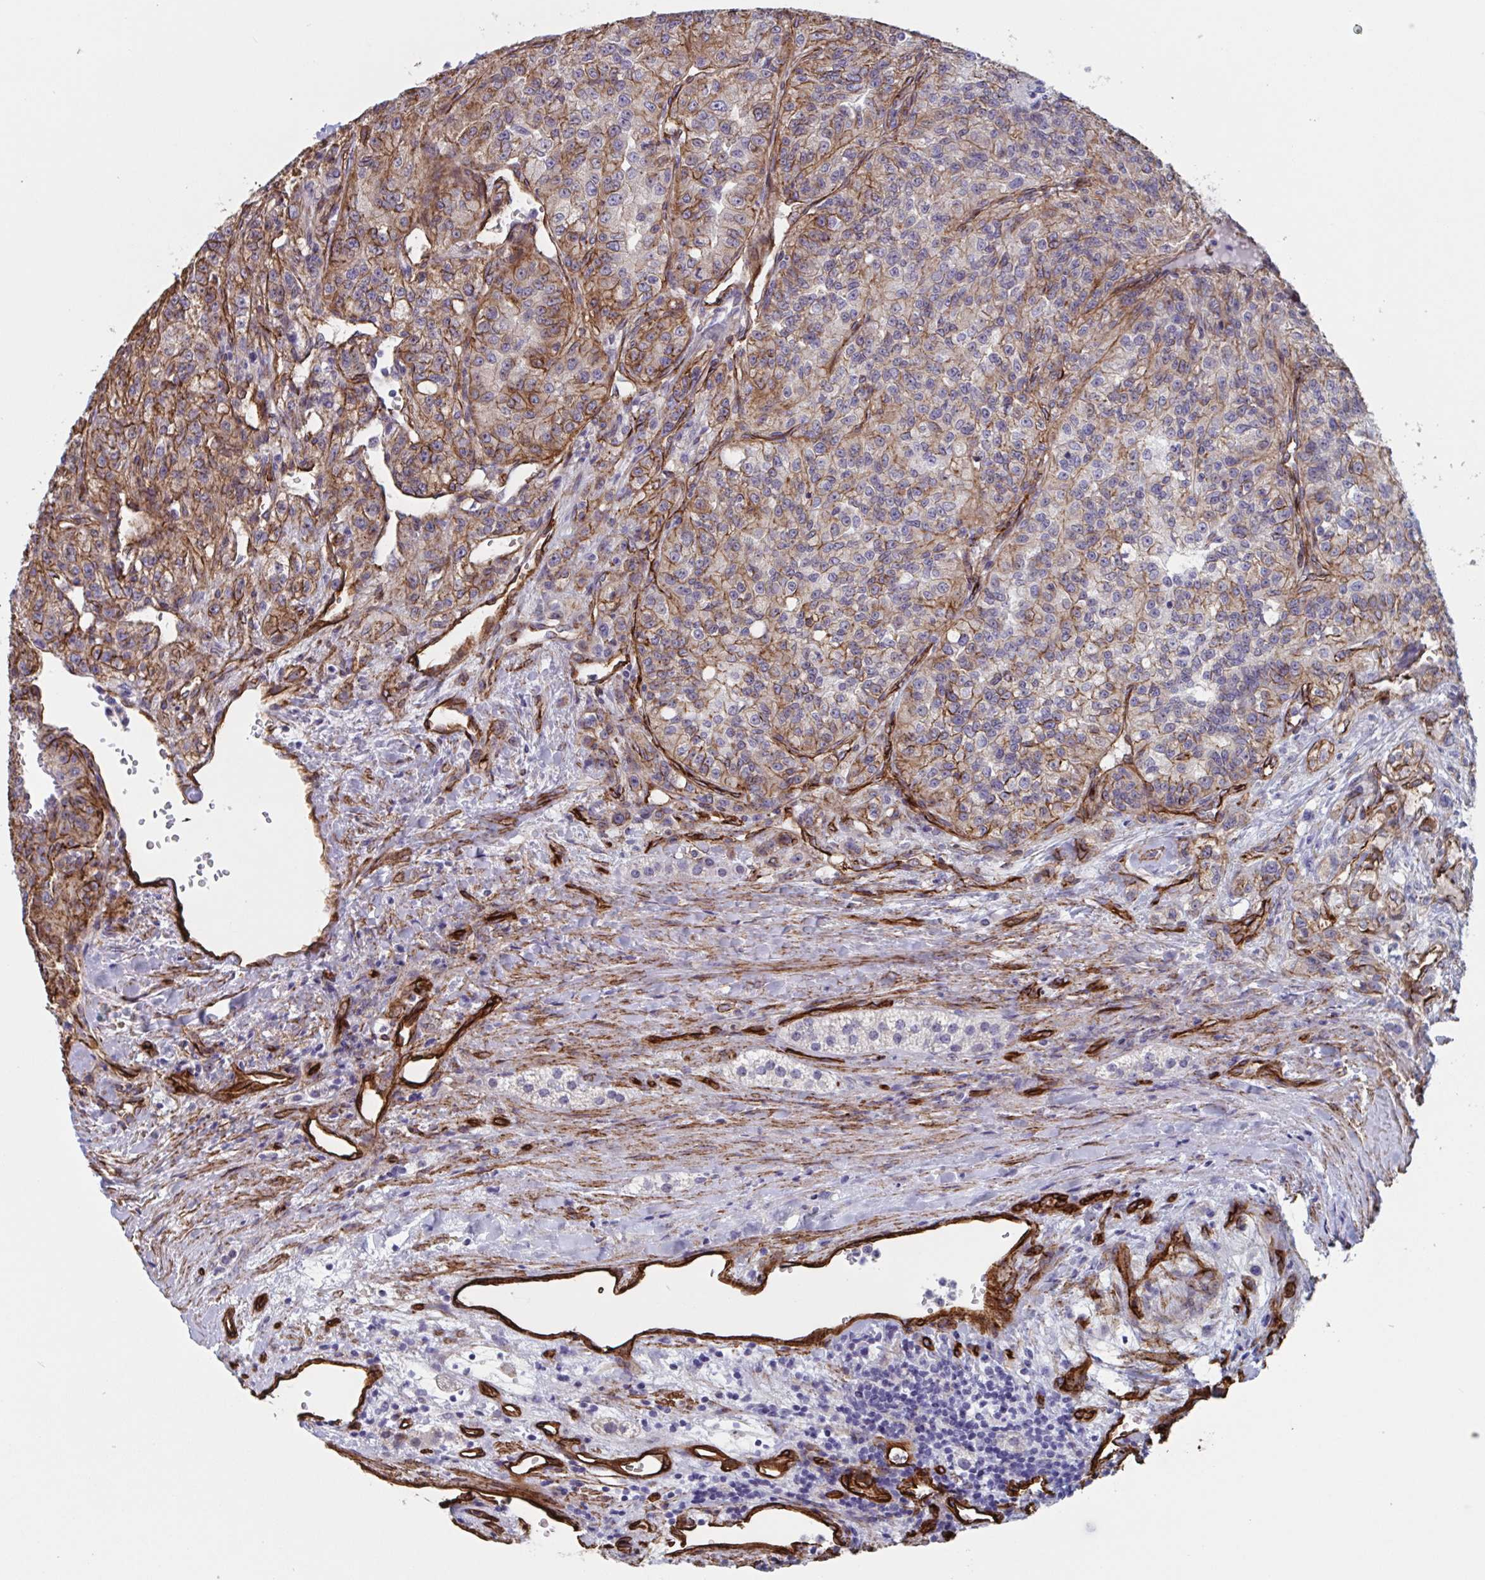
{"staining": {"intensity": "moderate", "quantity": "<25%", "location": "cytoplasmic/membranous"}, "tissue": "renal cancer", "cell_type": "Tumor cells", "image_type": "cancer", "snomed": [{"axis": "morphology", "description": "Adenocarcinoma, NOS"}, {"axis": "topography", "description": "Kidney"}], "caption": "Immunohistochemical staining of human renal adenocarcinoma demonstrates moderate cytoplasmic/membranous protein positivity in approximately <25% of tumor cells. The protein of interest is shown in brown color, while the nuclei are stained blue.", "gene": "CITED4", "patient": {"sex": "female", "age": 63}}